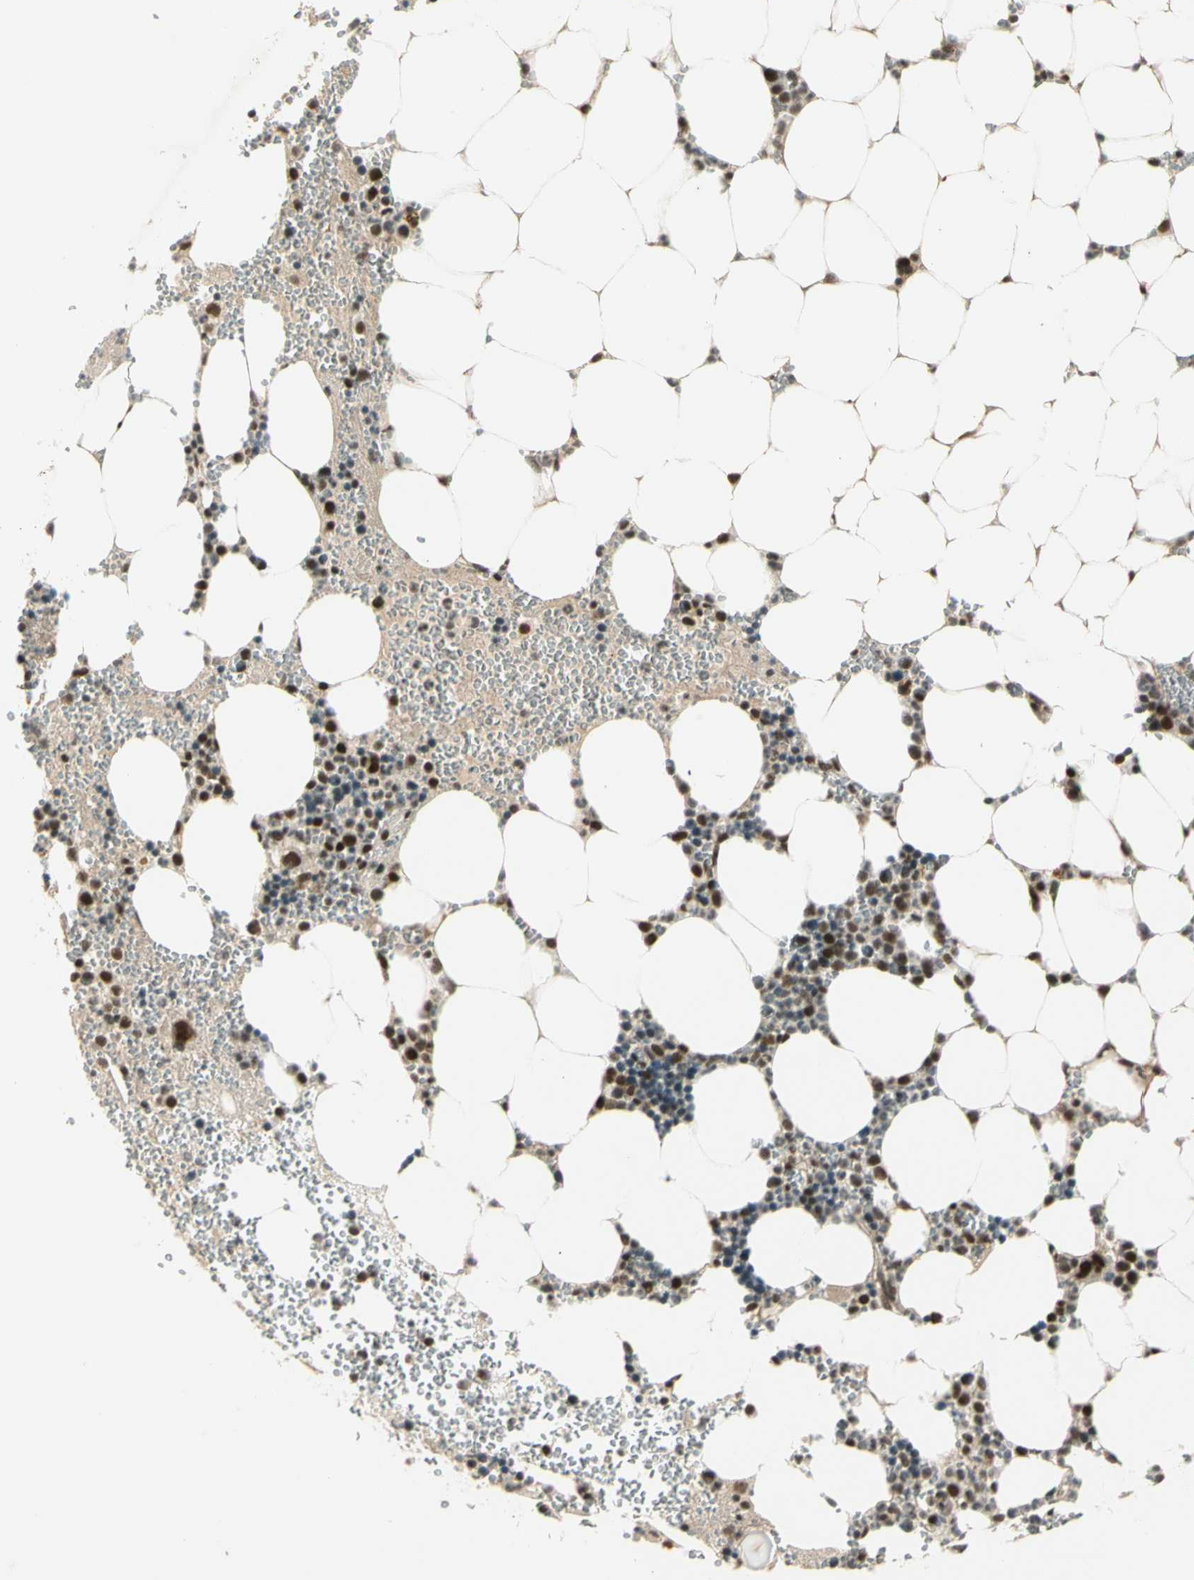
{"staining": {"intensity": "moderate", "quantity": ">75%", "location": "cytoplasmic/membranous,nuclear"}, "tissue": "bone marrow", "cell_type": "Hematopoietic cells", "image_type": "normal", "snomed": [{"axis": "morphology", "description": "Normal tissue, NOS"}, {"axis": "morphology", "description": "Inflammation, NOS"}, {"axis": "topography", "description": "Bone marrow"}], "caption": "High-power microscopy captured an immunohistochemistry (IHC) histopathology image of unremarkable bone marrow, revealing moderate cytoplasmic/membranous,nuclear expression in approximately >75% of hematopoietic cells.", "gene": "ZNF135", "patient": {"sex": "female", "age": 76}}